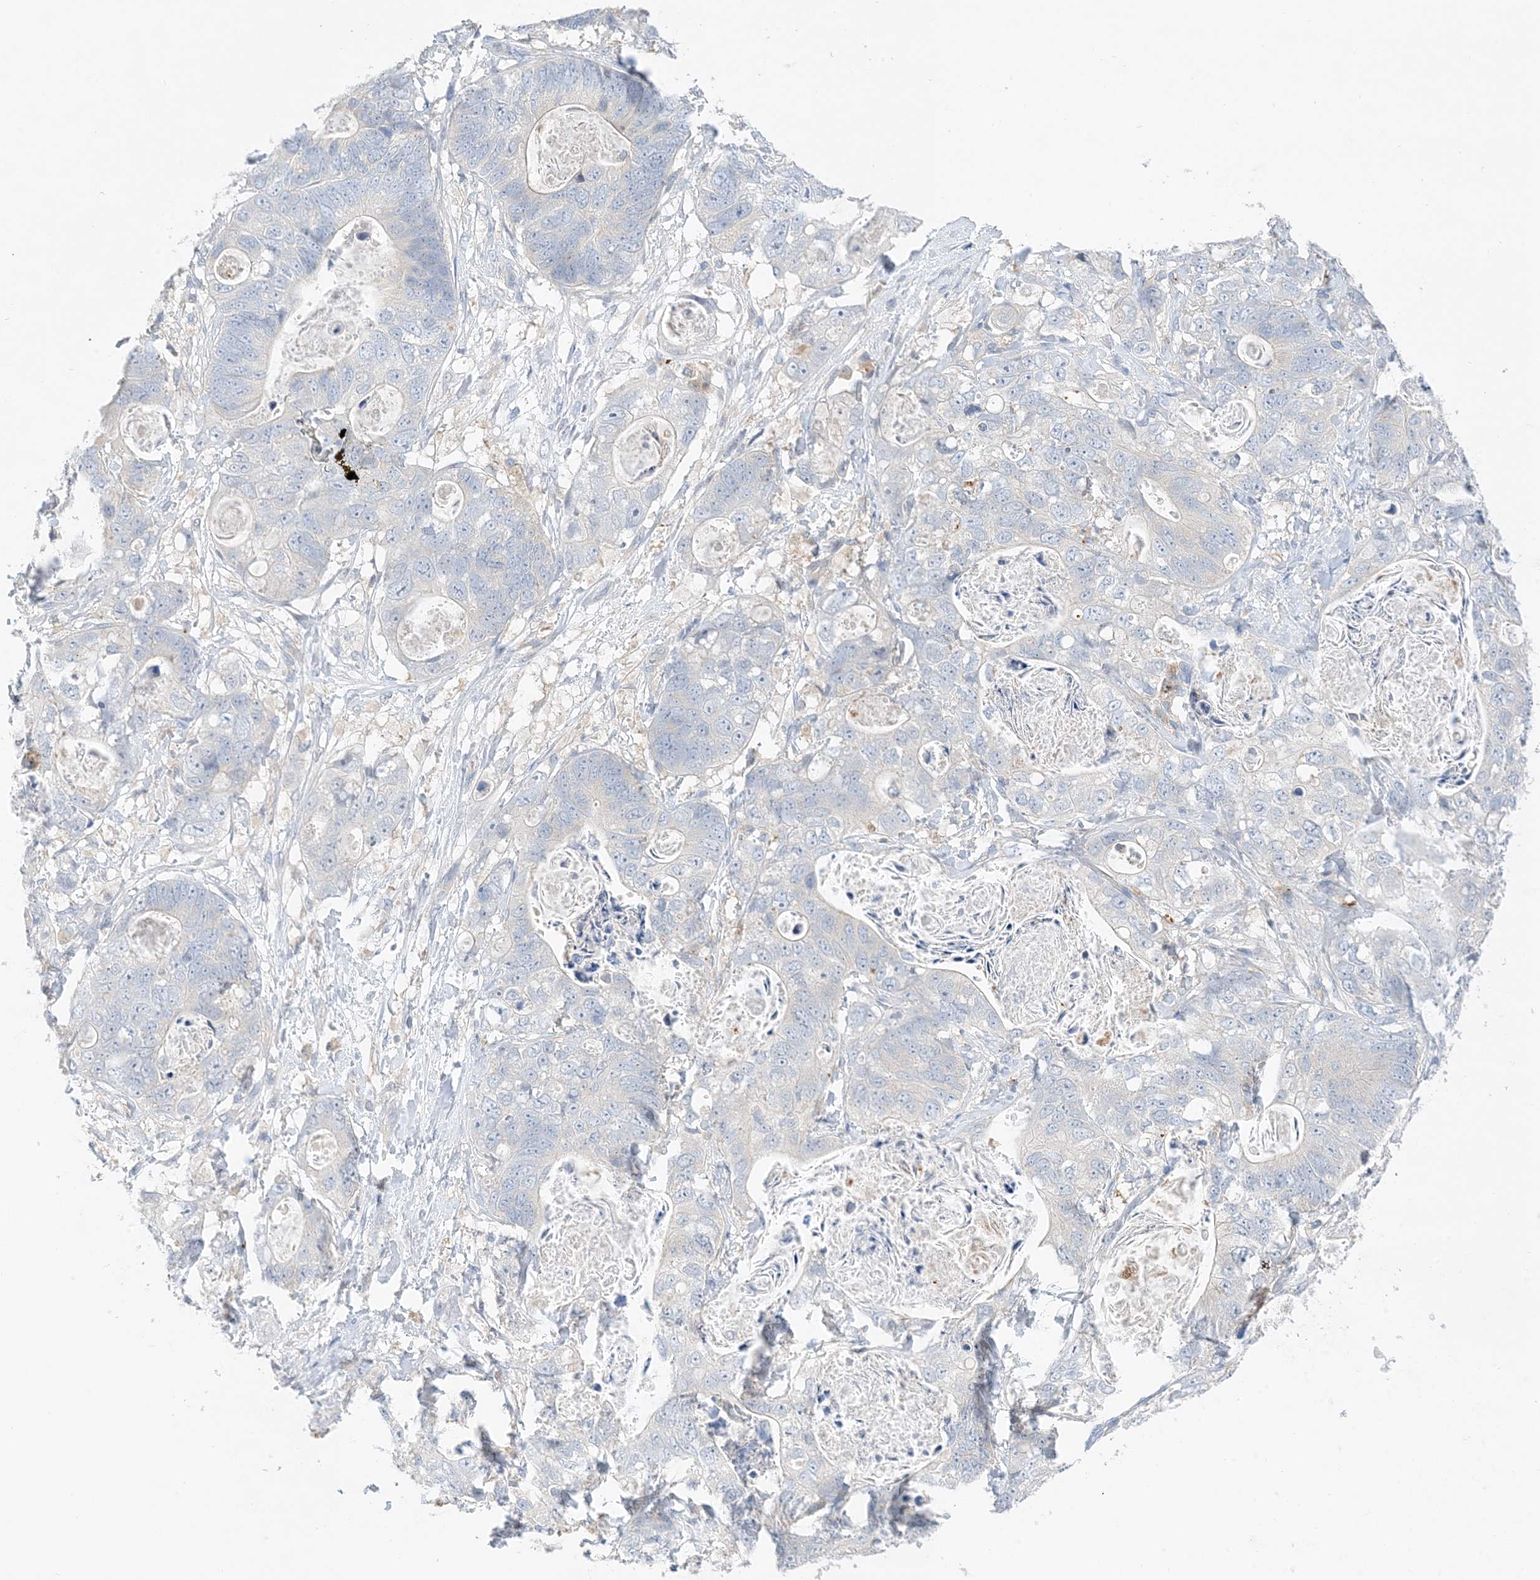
{"staining": {"intensity": "negative", "quantity": "none", "location": "none"}, "tissue": "stomach cancer", "cell_type": "Tumor cells", "image_type": "cancer", "snomed": [{"axis": "morphology", "description": "Normal tissue, NOS"}, {"axis": "morphology", "description": "Adenocarcinoma, NOS"}, {"axis": "topography", "description": "Stomach"}], "caption": "Protein analysis of stomach cancer (adenocarcinoma) shows no significant expression in tumor cells. Brightfield microscopy of IHC stained with DAB (brown) and hematoxylin (blue), captured at high magnification.", "gene": "KIFBP", "patient": {"sex": "female", "age": 89}}